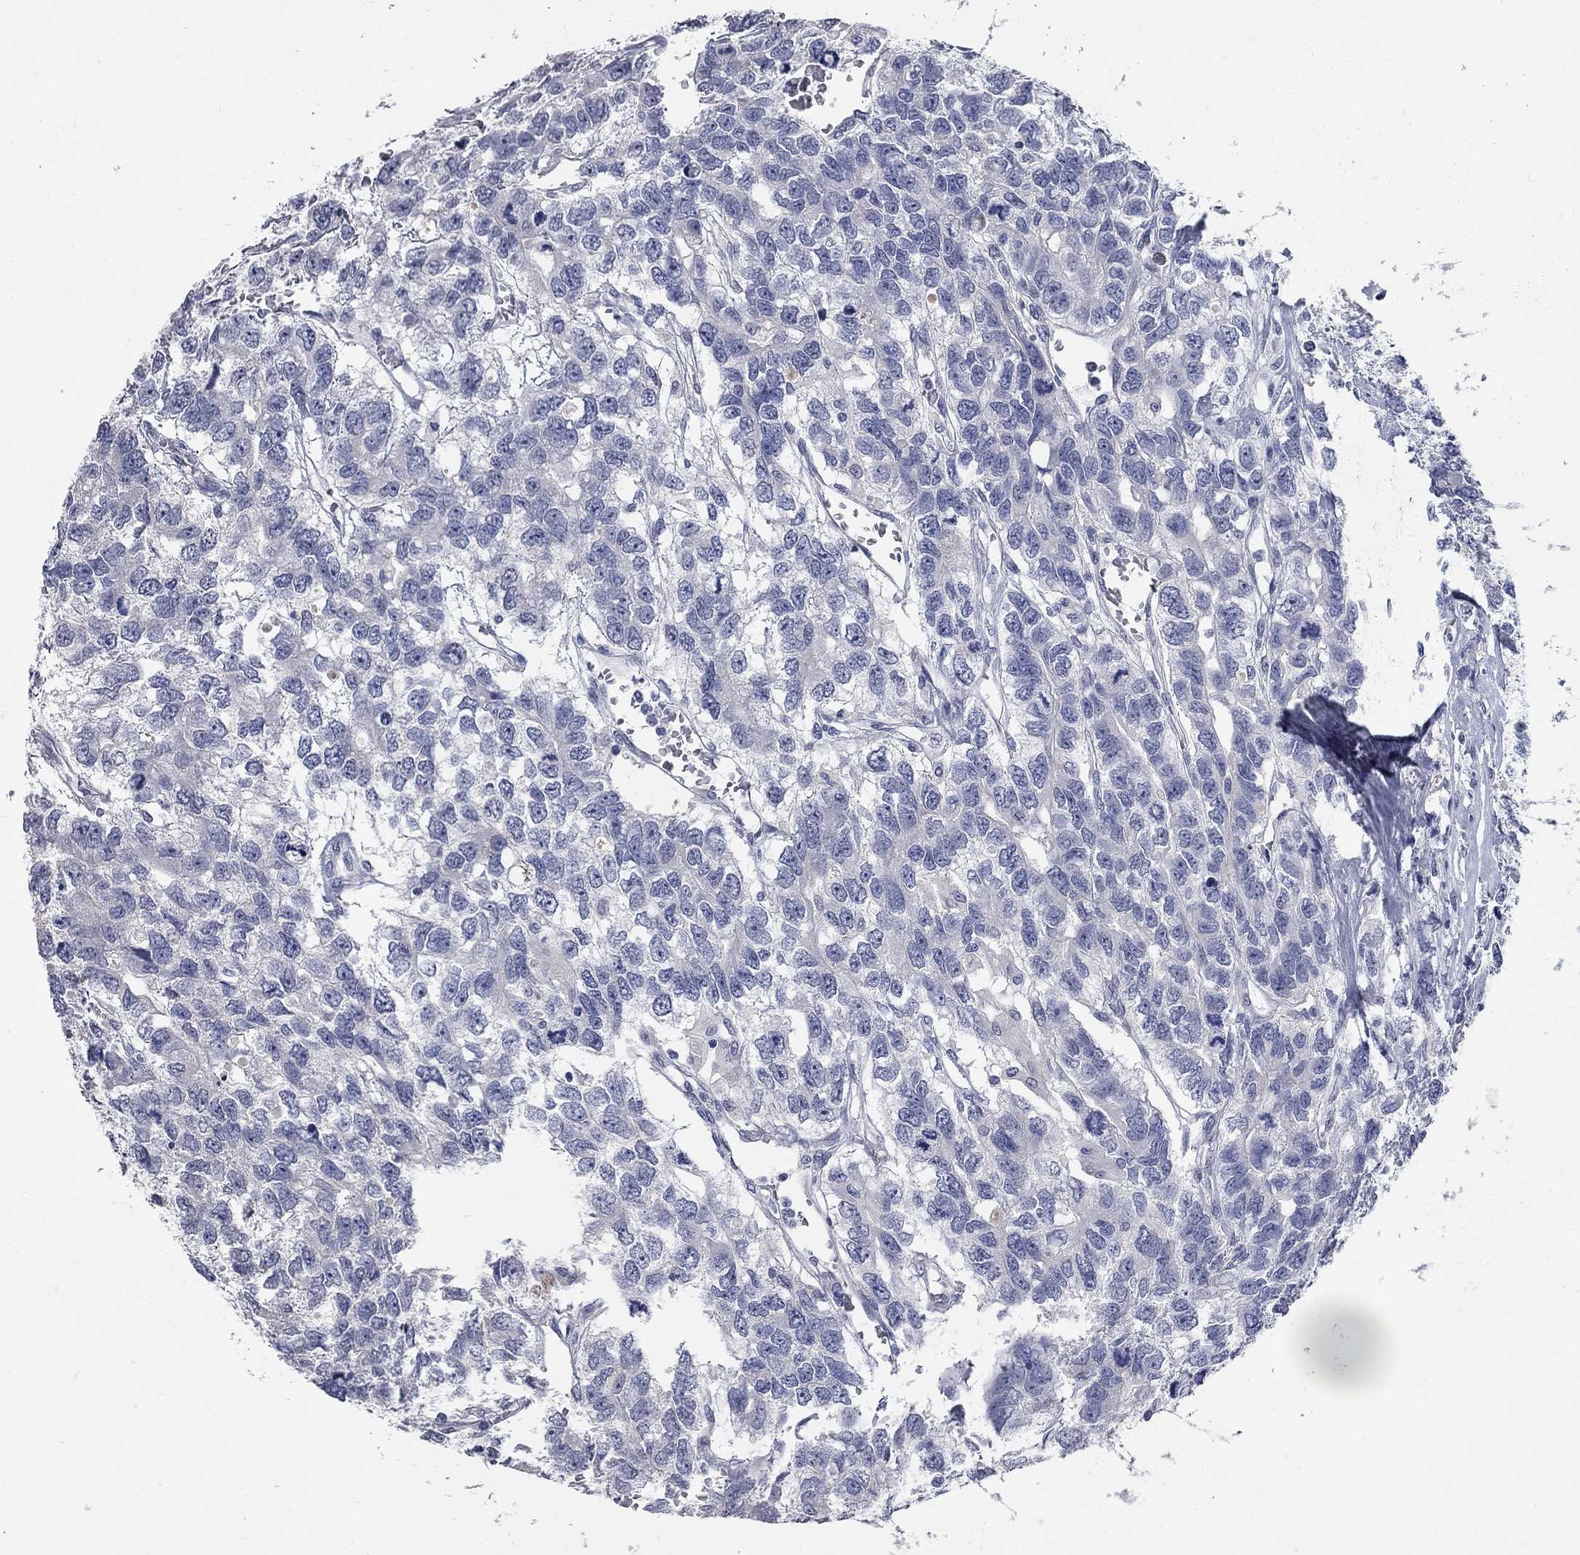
{"staining": {"intensity": "negative", "quantity": "none", "location": "none"}, "tissue": "testis cancer", "cell_type": "Tumor cells", "image_type": "cancer", "snomed": [{"axis": "morphology", "description": "Seminoma, NOS"}, {"axis": "topography", "description": "Testis"}], "caption": "A micrograph of human testis cancer is negative for staining in tumor cells.", "gene": "SYT12", "patient": {"sex": "male", "age": 52}}